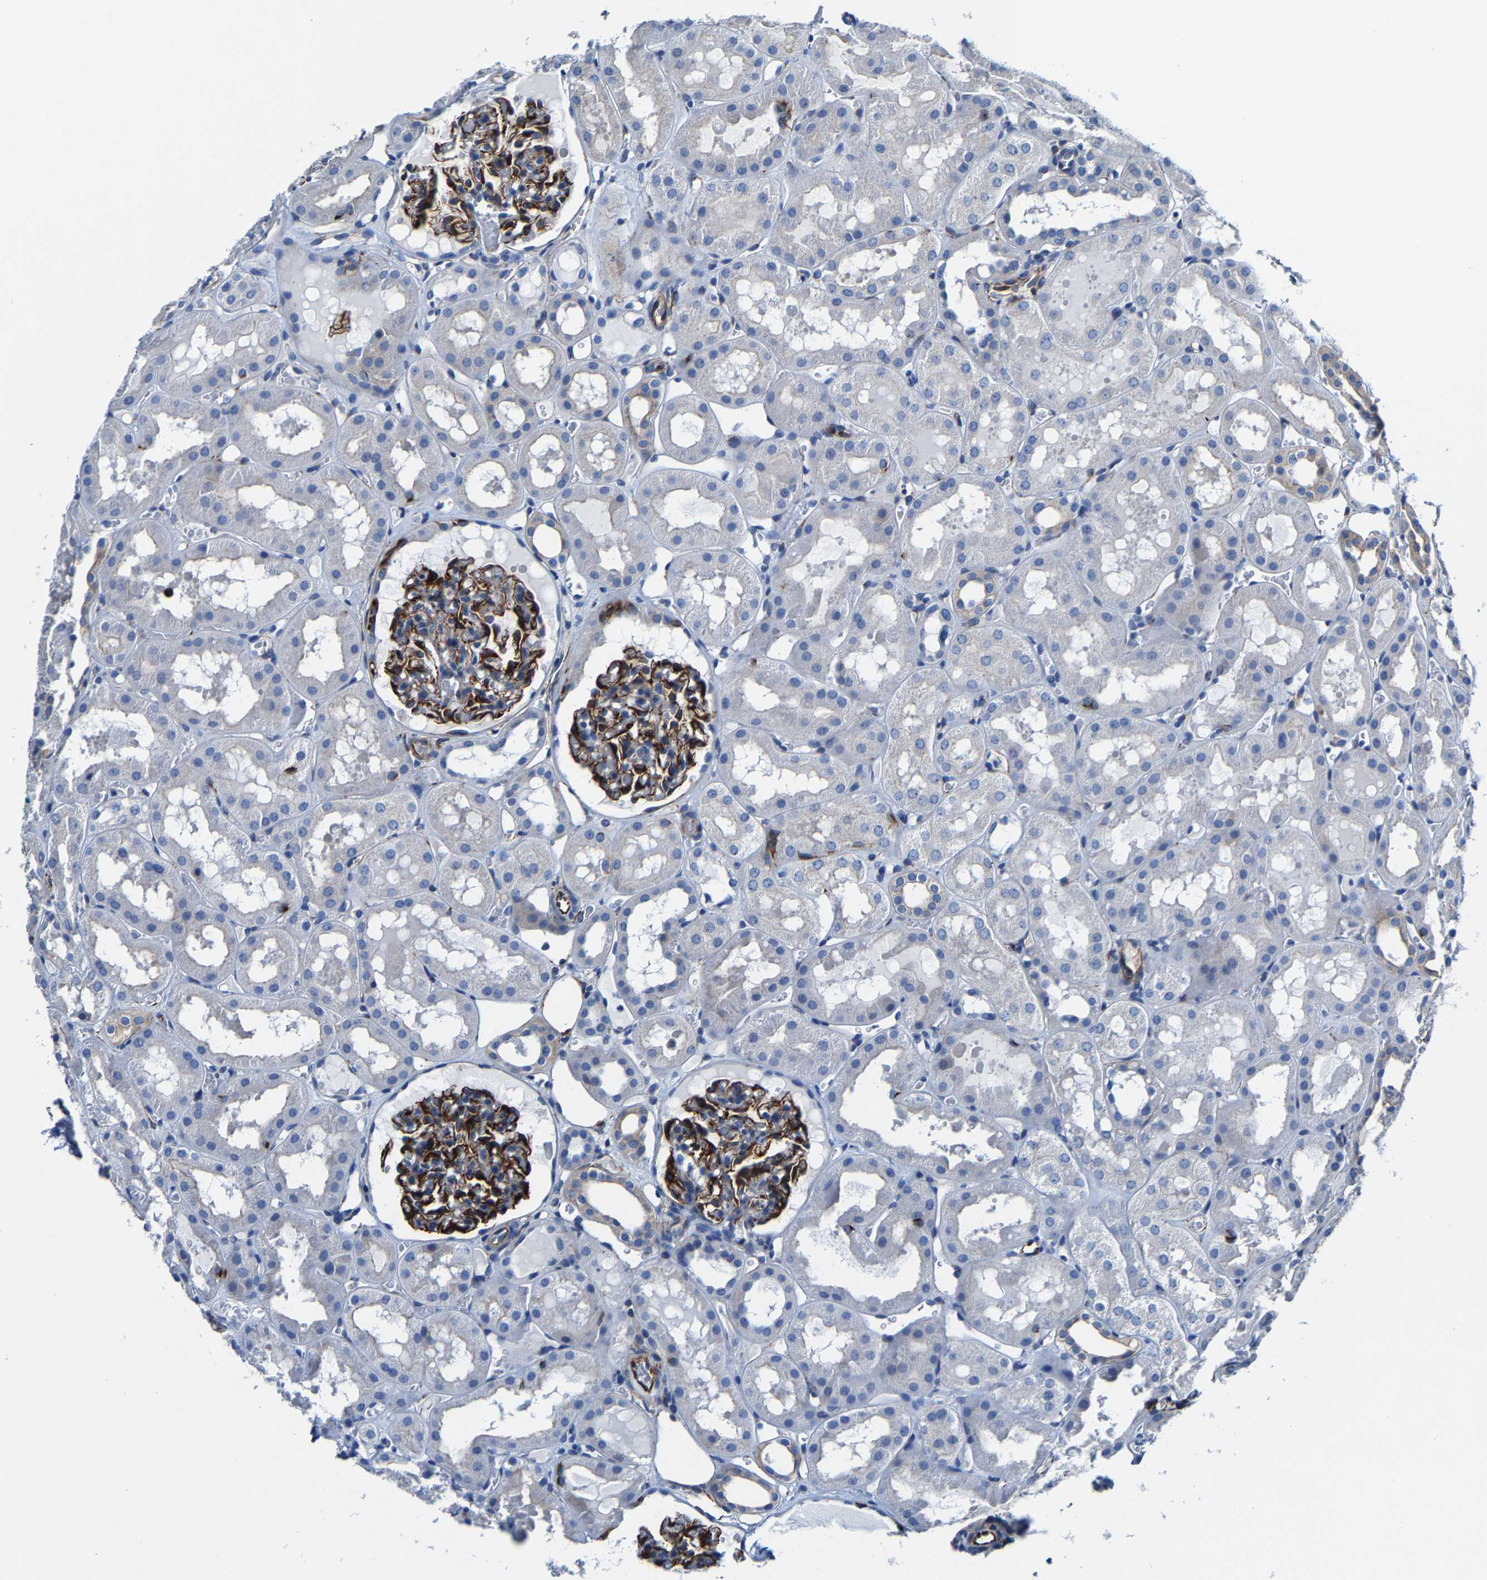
{"staining": {"intensity": "strong", "quantity": "25%-75%", "location": "cytoplasmic/membranous"}, "tissue": "kidney", "cell_type": "Cells in glomeruli", "image_type": "normal", "snomed": [{"axis": "morphology", "description": "Normal tissue, NOS"}, {"axis": "topography", "description": "Kidney"}, {"axis": "topography", "description": "Urinary bladder"}], "caption": "Strong cytoplasmic/membranous protein positivity is identified in about 25%-75% of cells in glomeruli in kidney. The staining is performed using DAB brown chromogen to label protein expression. The nuclei are counter-stained blue using hematoxylin.", "gene": "MMEL1", "patient": {"sex": "male", "age": 16}}